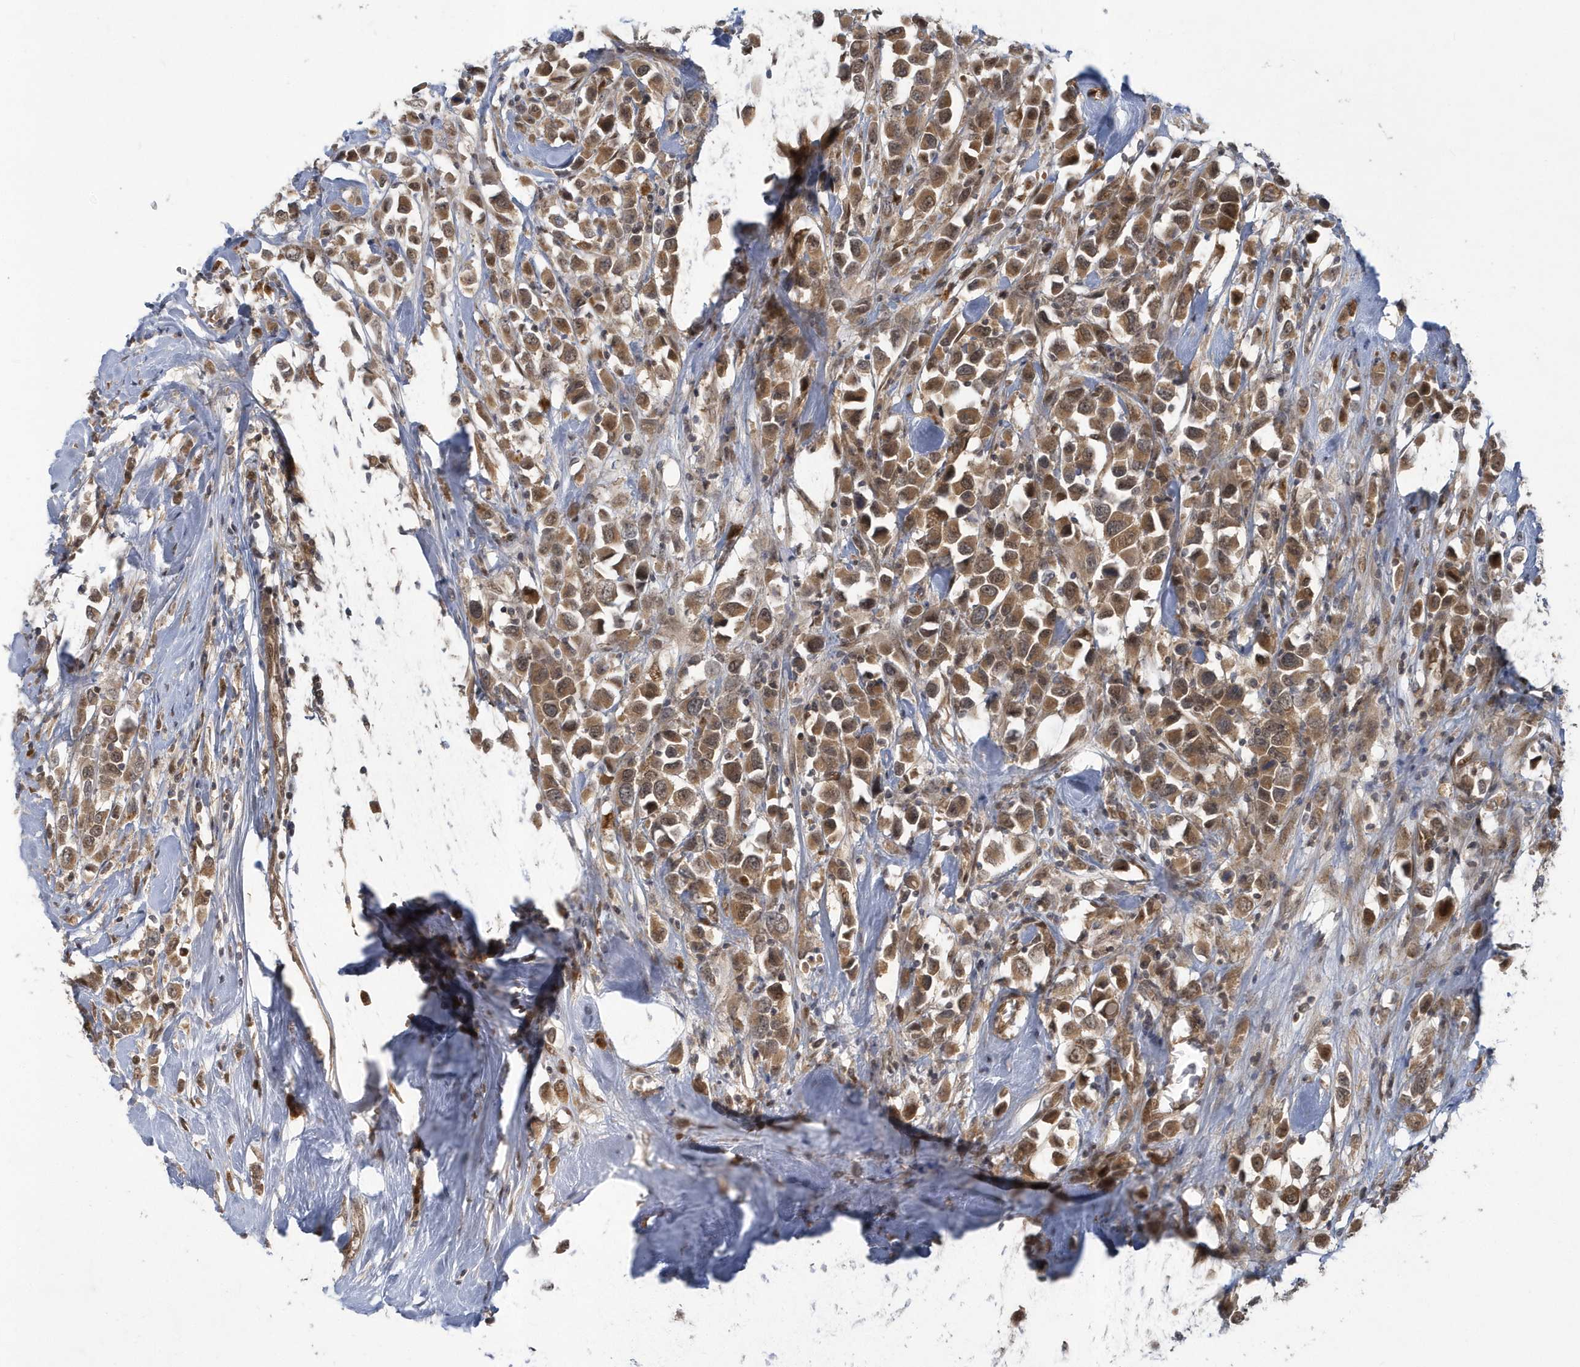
{"staining": {"intensity": "moderate", "quantity": ">75%", "location": "cytoplasmic/membranous"}, "tissue": "breast cancer", "cell_type": "Tumor cells", "image_type": "cancer", "snomed": [{"axis": "morphology", "description": "Duct carcinoma"}, {"axis": "topography", "description": "Breast"}], "caption": "IHC (DAB (3,3'-diaminobenzidine)) staining of human breast cancer (infiltrating ductal carcinoma) reveals moderate cytoplasmic/membranous protein expression in approximately >75% of tumor cells.", "gene": "ATG4A", "patient": {"sex": "female", "age": 61}}